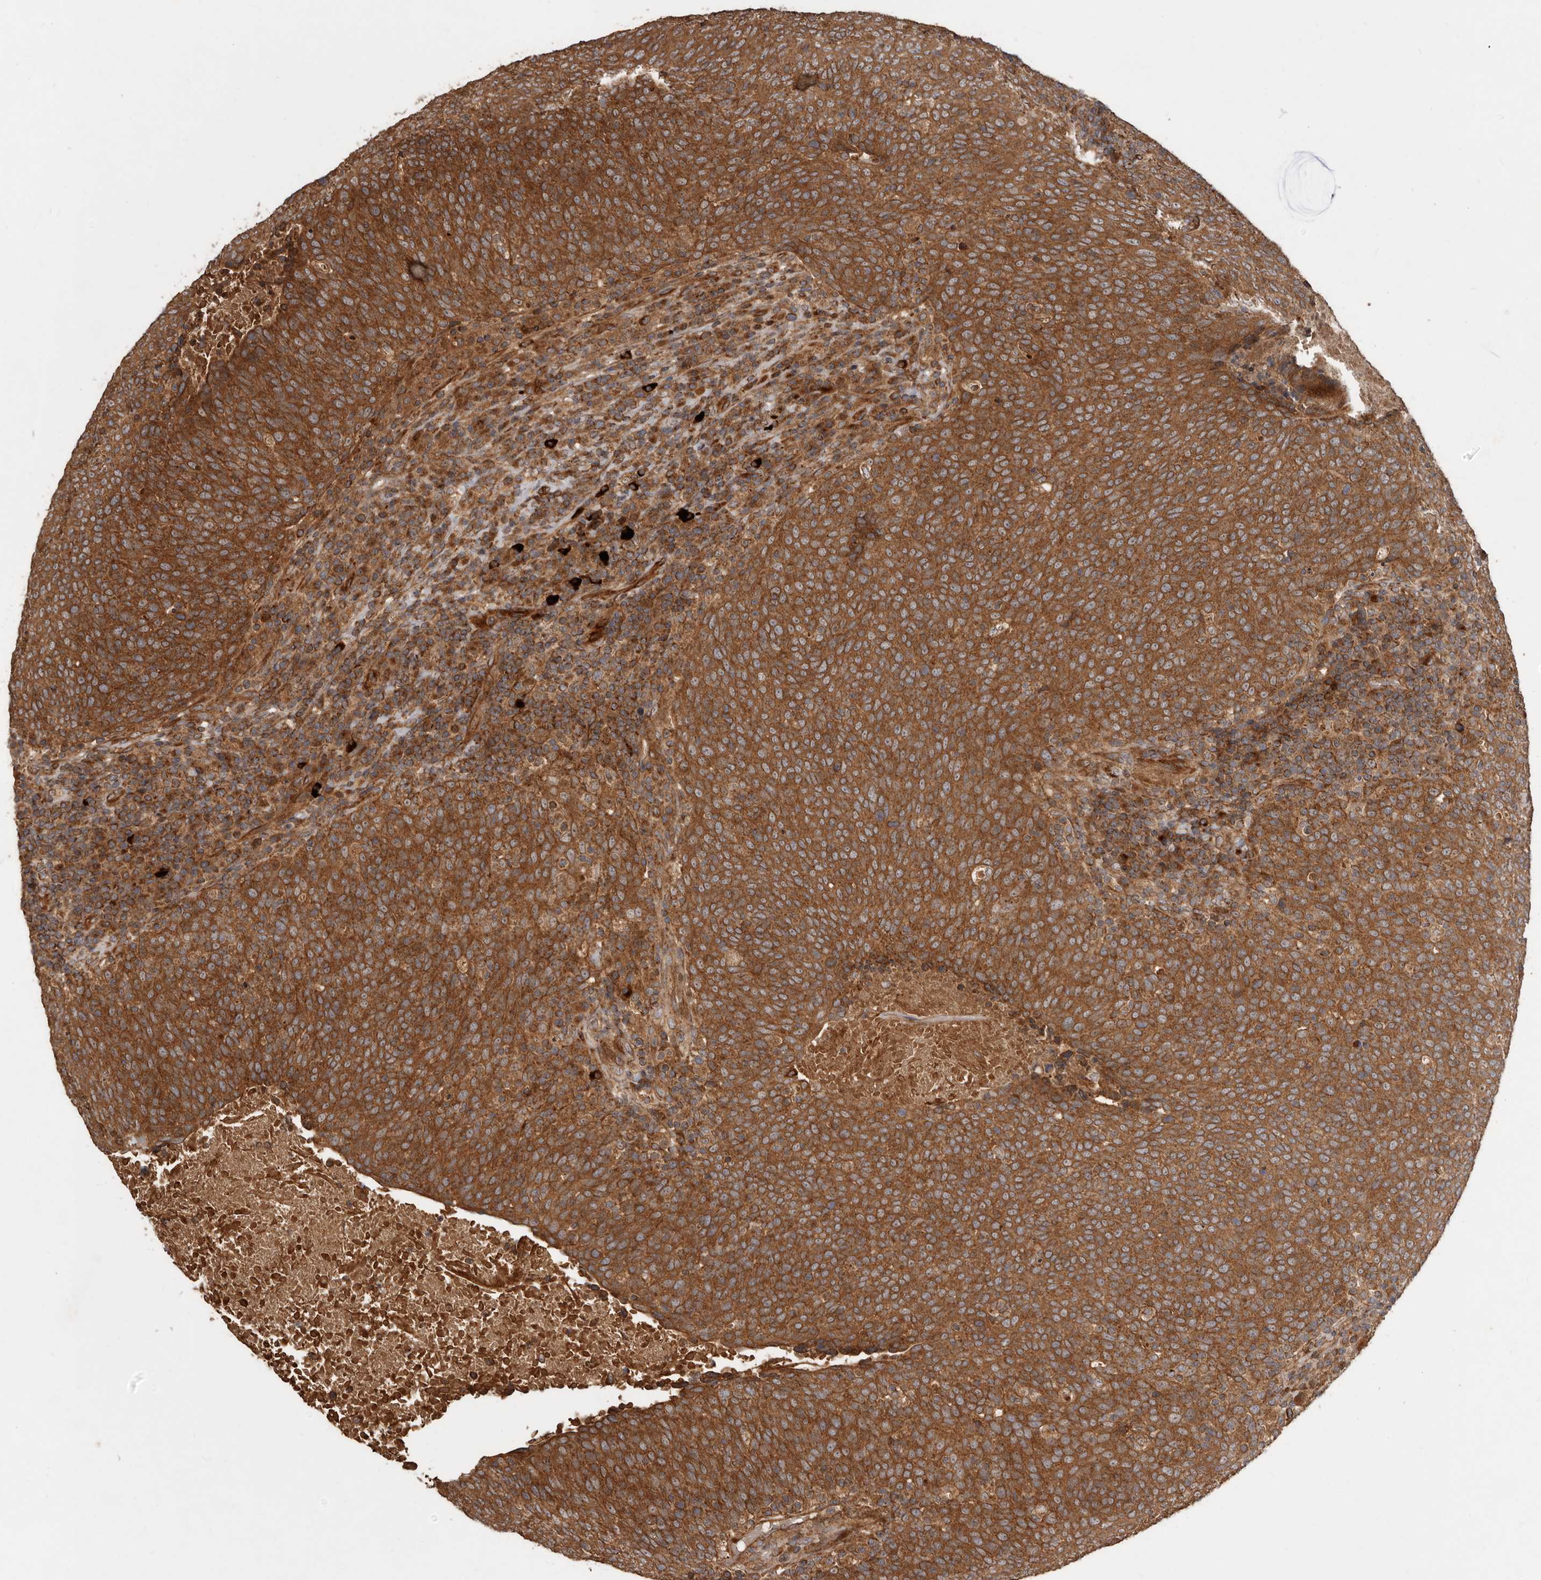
{"staining": {"intensity": "moderate", "quantity": ">75%", "location": "cytoplasmic/membranous"}, "tissue": "head and neck cancer", "cell_type": "Tumor cells", "image_type": "cancer", "snomed": [{"axis": "morphology", "description": "Squamous cell carcinoma, NOS"}, {"axis": "morphology", "description": "Squamous cell carcinoma, metastatic, NOS"}, {"axis": "topography", "description": "Lymph node"}, {"axis": "topography", "description": "Head-Neck"}], "caption": "This is a micrograph of IHC staining of head and neck cancer, which shows moderate expression in the cytoplasmic/membranous of tumor cells.", "gene": "STK36", "patient": {"sex": "male", "age": 62}}